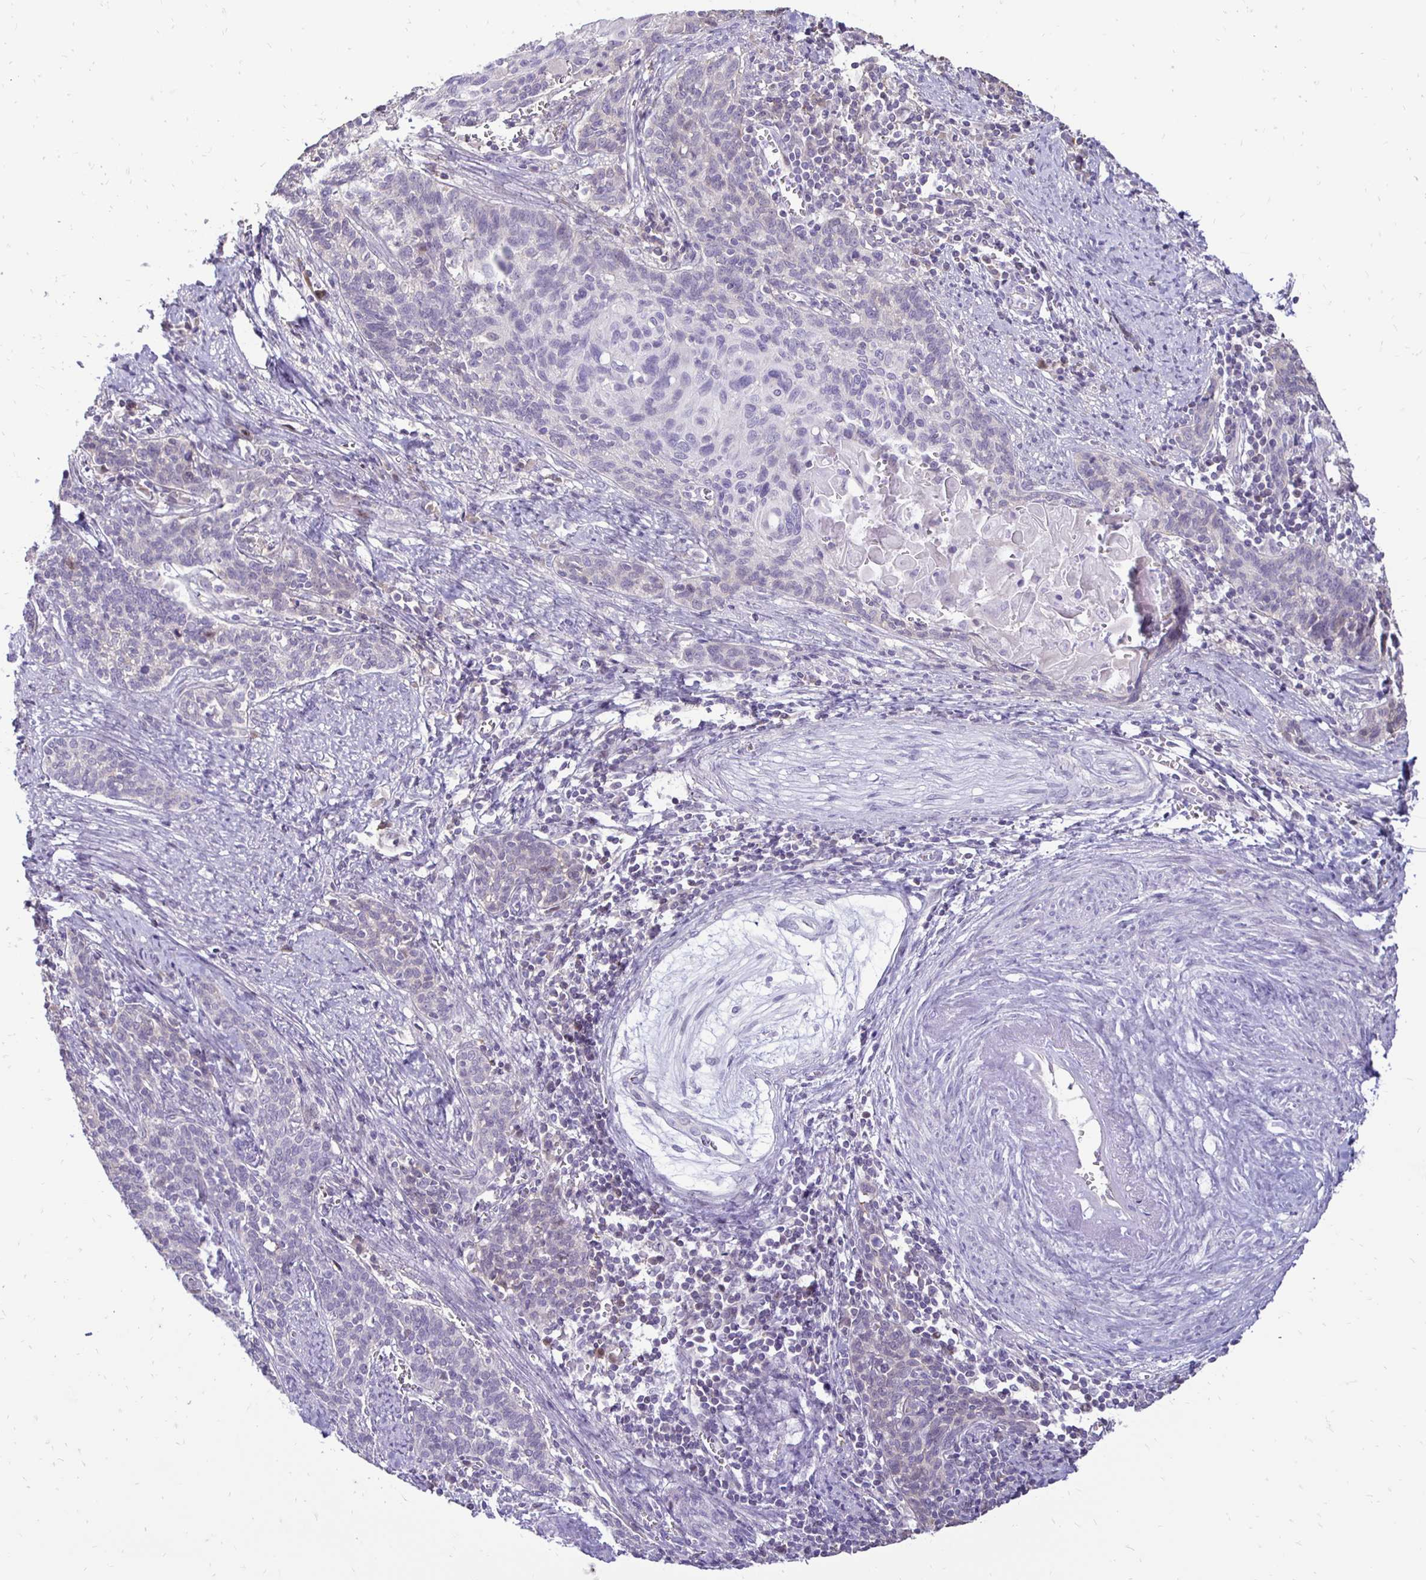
{"staining": {"intensity": "negative", "quantity": "none", "location": "none"}, "tissue": "cervical cancer", "cell_type": "Tumor cells", "image_type": "cancer", "snomed": [{"axis": "morphology", "description": "Squamous cell carcinoma, NOS"}, {"axis": "topography", "description": "Cervix"}], "caption": "Immunohistochemistry micrograph of neoplastic tissue: squamous cell carcinoma (cervical) stained with DAB displays no significant protein positivity in tumor cells.", "gene": "GAS2", "patient": {"sex": "female", "age": 39}}